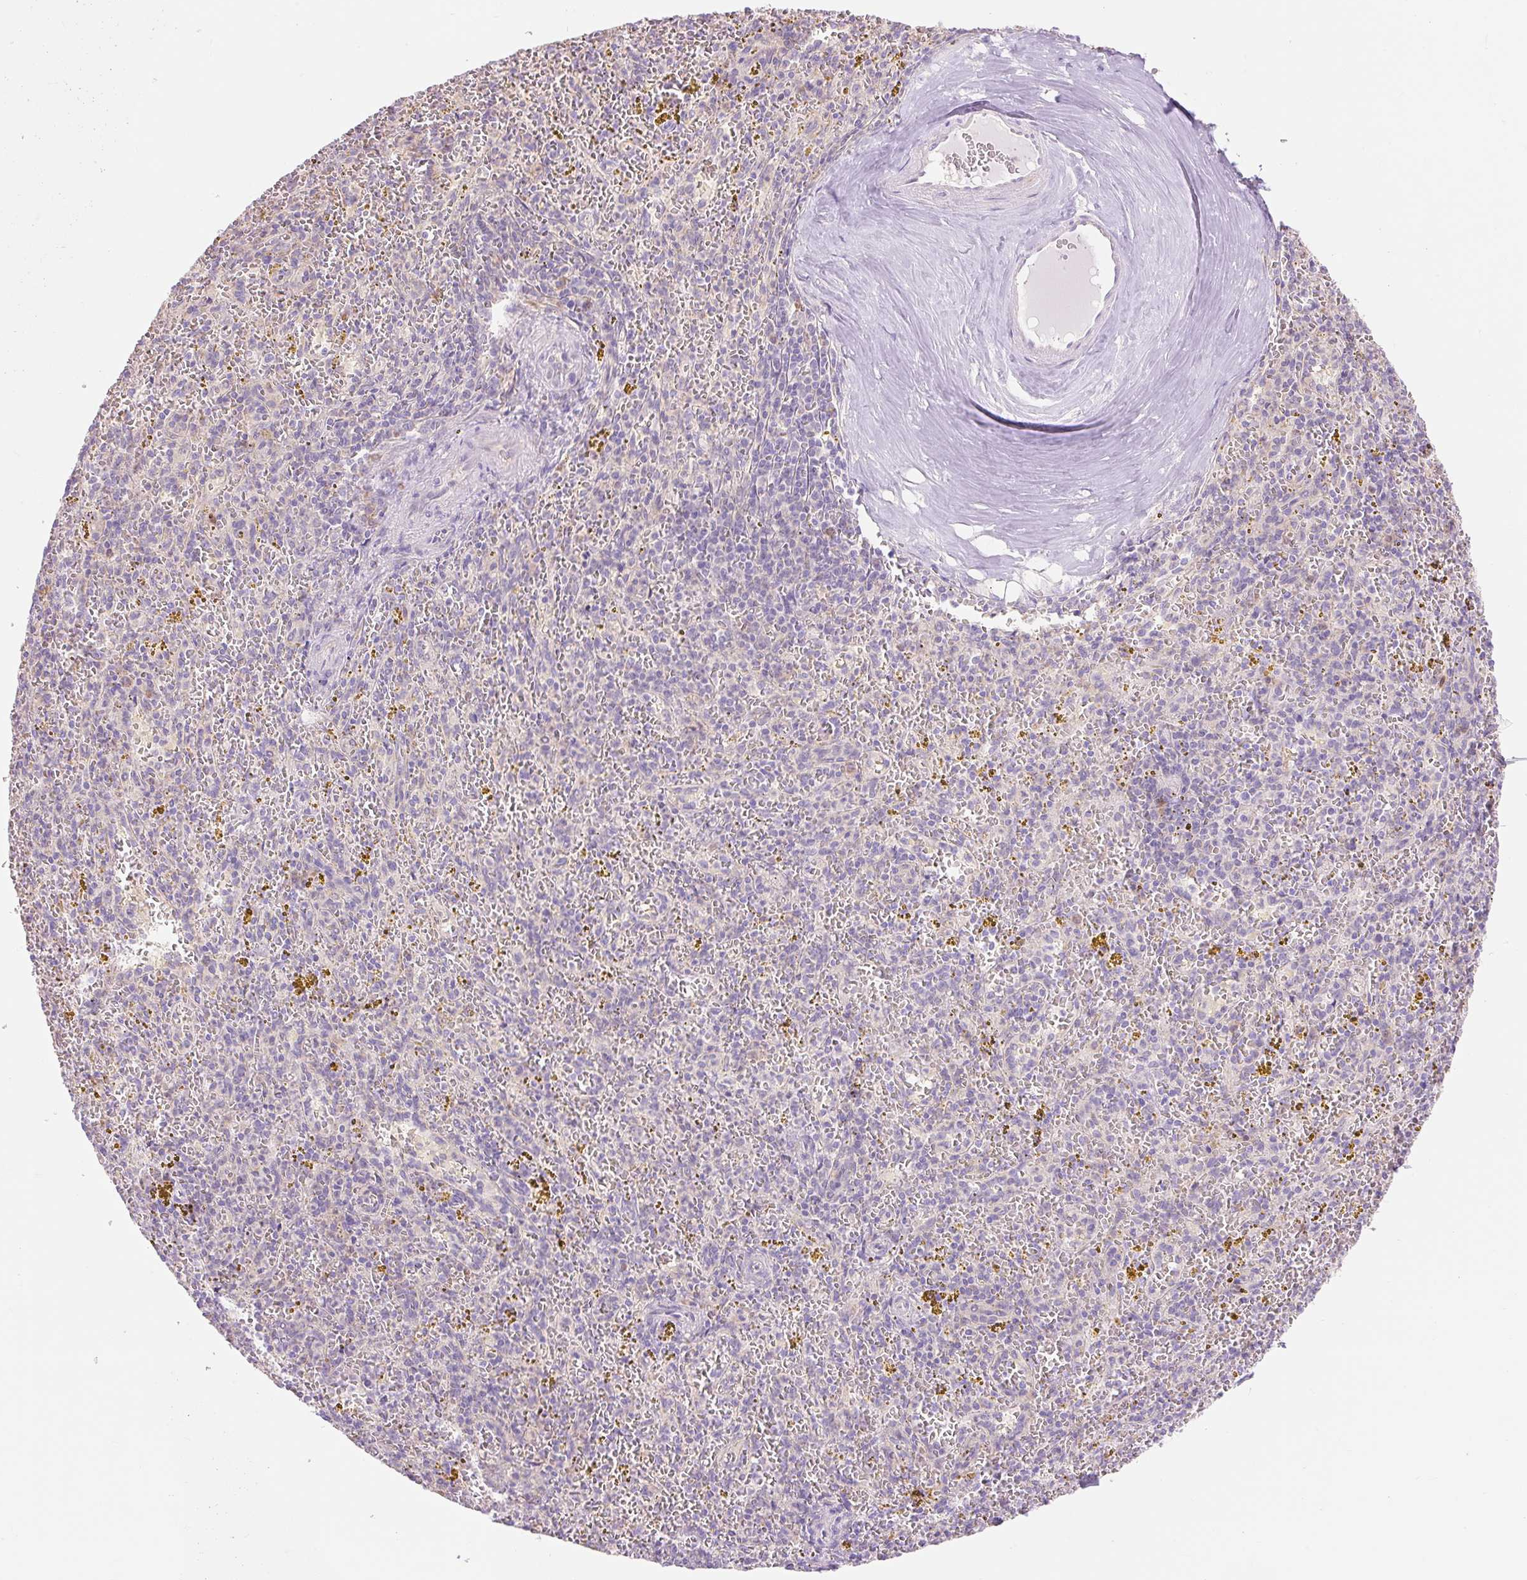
{"staining": {"intensity": "negative", "quantity": "none", "location": "none"}, "tissue": "spleen", "cell_type": "Cells in red pulp", "image_type": "normal", "snomed": [{"axis": "morphology", "description": "Normal tissue, NOS"}, {"axis": "topography", "description": "Spleen"}], "caption": "Immunohistochemistry of unremarkable human spleen displays no expression in cells in red pulp. Nuclei are stained in blue.", "gene": "DHX35", "patient": {"sex": "male", "age": 57}}